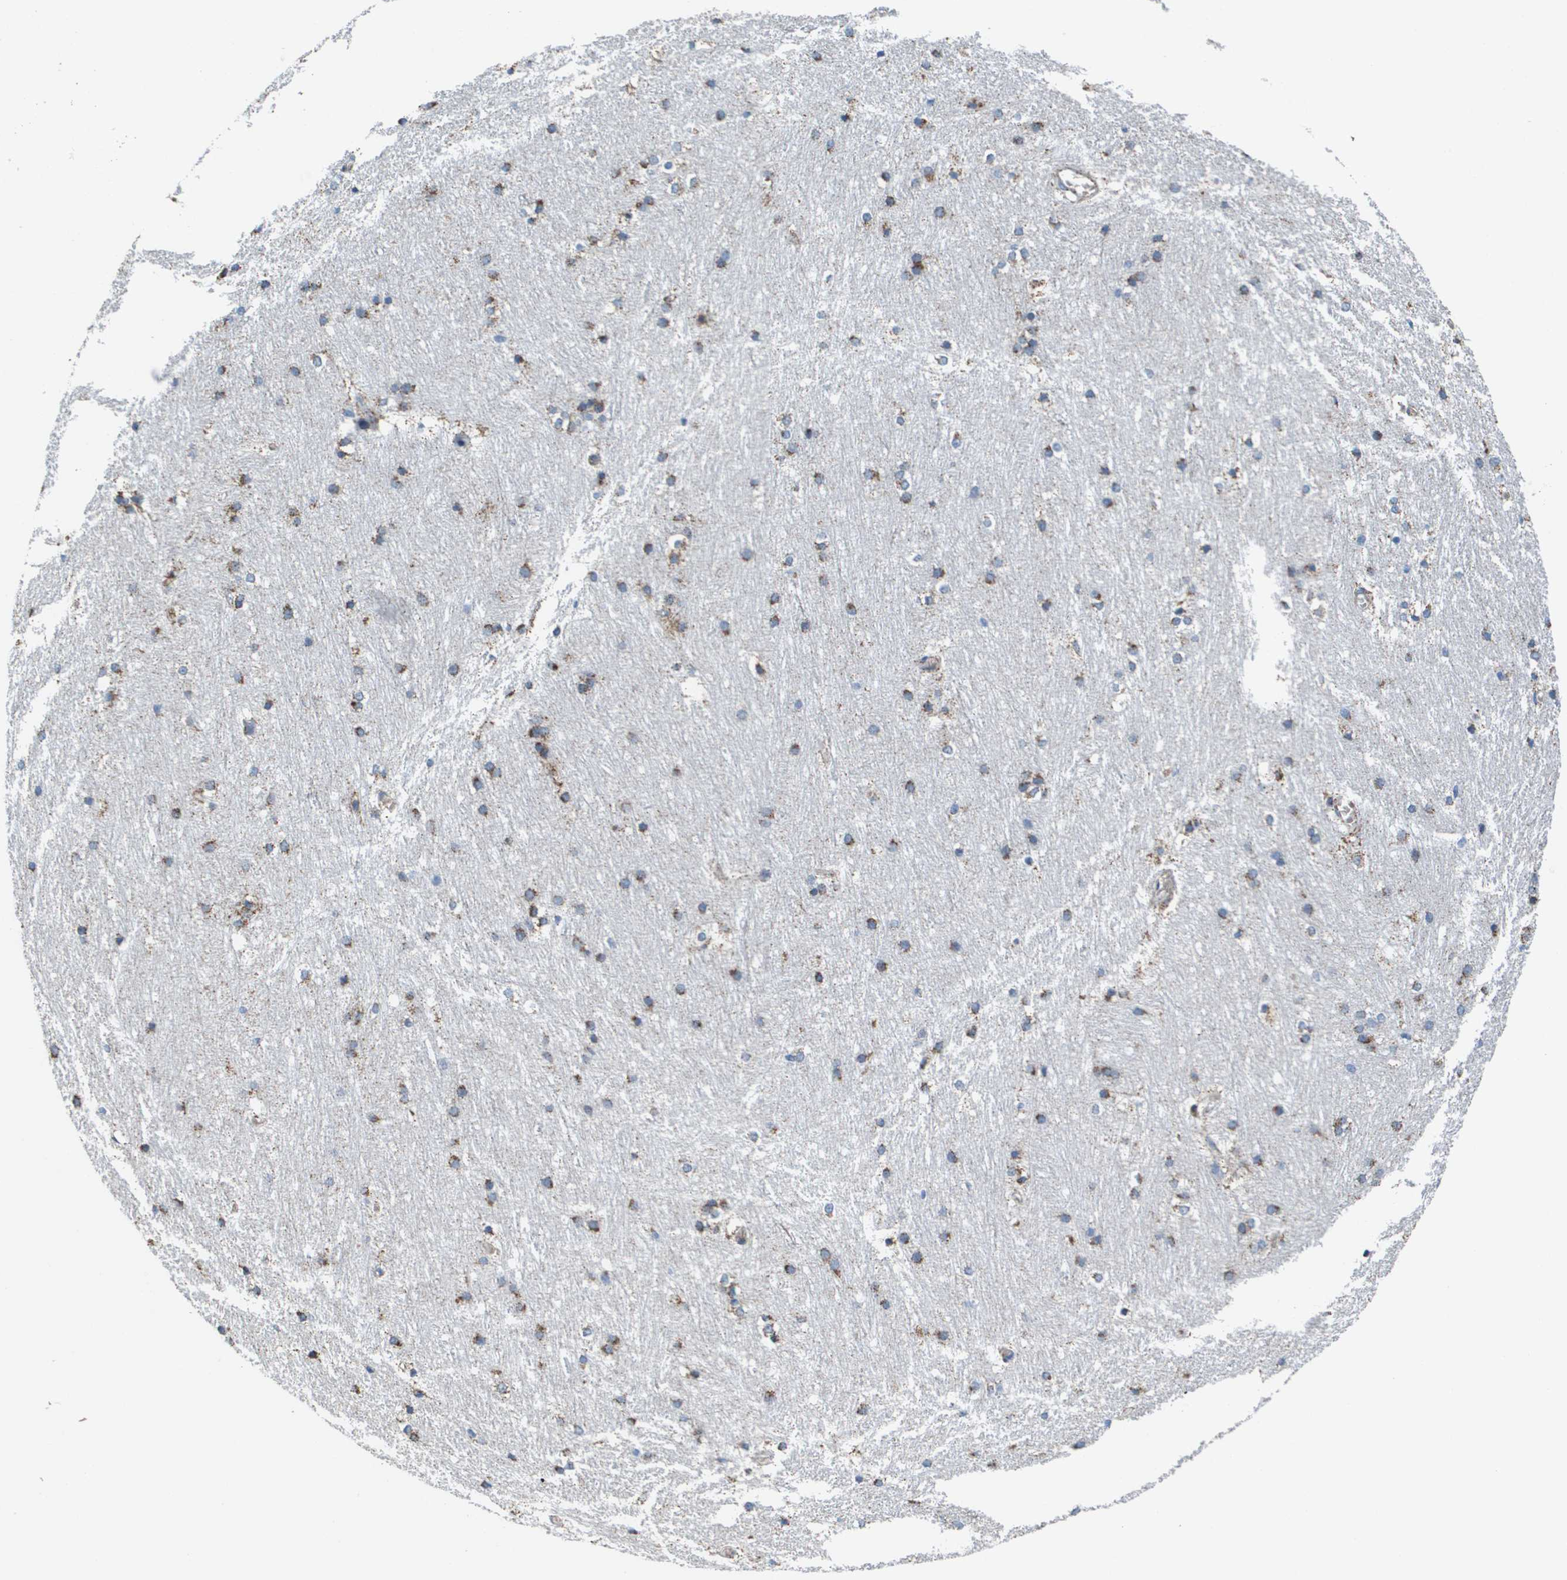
{"staining": {"intensity": "negative", "quantity": "none", "location": "none"}, "tissue": "caudate", "cell_type": "Glial cells", "image_type": "normal", "snomed": [{"axis": "morphology", "description": "Normal tissue, NOS"}, {"axis": "topography", "description": "Lateral ventricle wall"}], "caption": "Glial cells are negative for protein expression in normal human caudate. (IHC, brightfield microscopy, high magnification).", "gene": "ATP5F1B", "patient": {"sex": "female", "age": 19}}